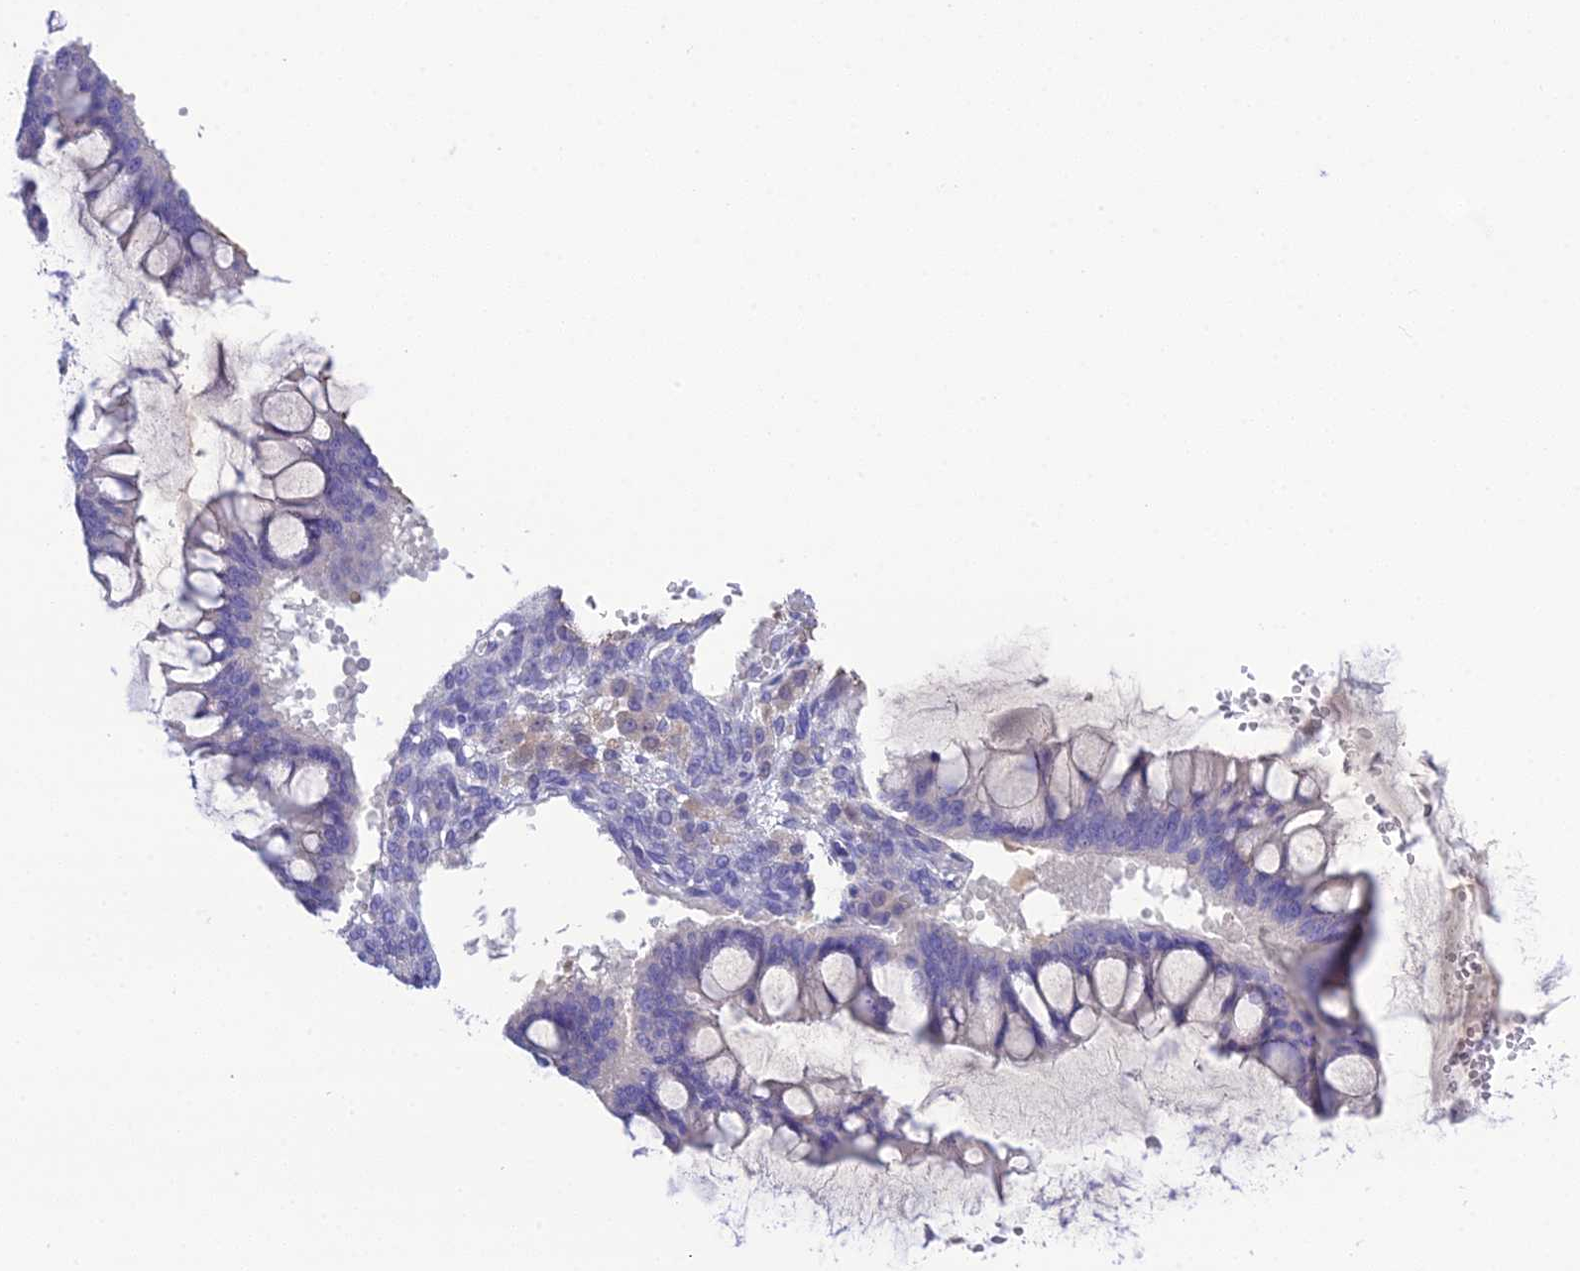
{"staining": {"intensity": "negative", "quantity": "none", "location": "none"}, "tissue": "ovarian cancer", "cell_type": "Tumor cells", "image_type": "cancer", "snomed": [{"axis": "morphology", "description": "Cystadenocarcinoma, mucinous, NOS"}, {"axis": "topography", "description": "Ovary"}], "caption": "High magnification brightfield microscopy of ovarian cancer (mucinous cystadenocarcinoma) stained with DAB (brown) and counterstained with hematoxylin (blue): tumor cells show no significant expression. (Brightfield microscopy of DAB (3,3'-diaminobenzidine) IHC at high magnification).", "gene": "KIAA0408", "patient": {"sex": "female", "age": 73}}